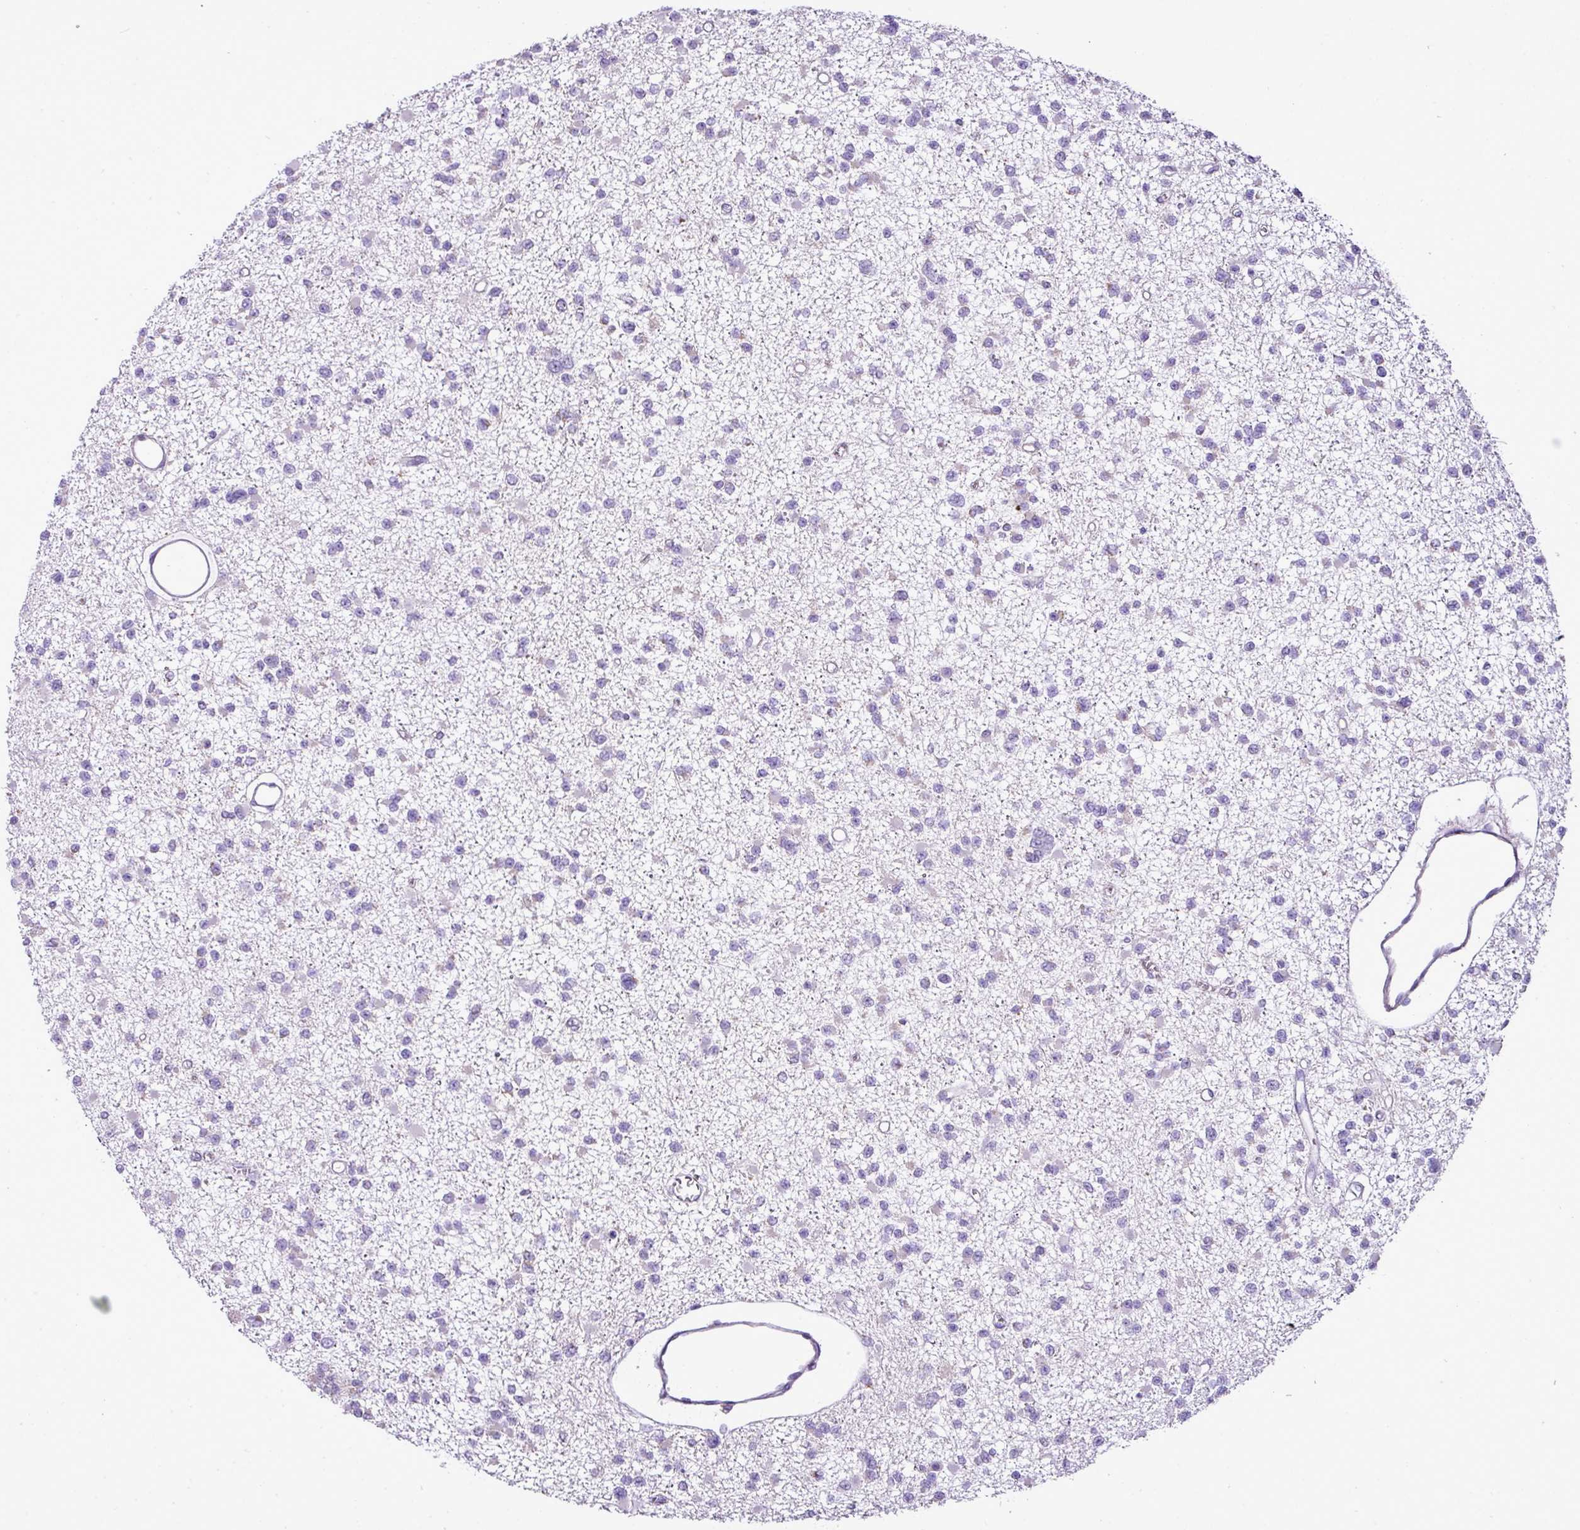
{"staining": {"intensity": "negative", "quantity": "none", "location": "none"}, "tissue": "glioma", "cell_type": "Tumor cells", "image_type": "cancer", "snomed": [{"axis": "morphology", "description": "Glioma, malignant, Low grade"}, {"axis": "topography", "description": "Brain"}], "caption": "DAB immunohistochemical staining of human glioma shows no significant expression in tumor cells.", "gene": "PGAP4", "patient": {"sex": "female", "age": 22}}